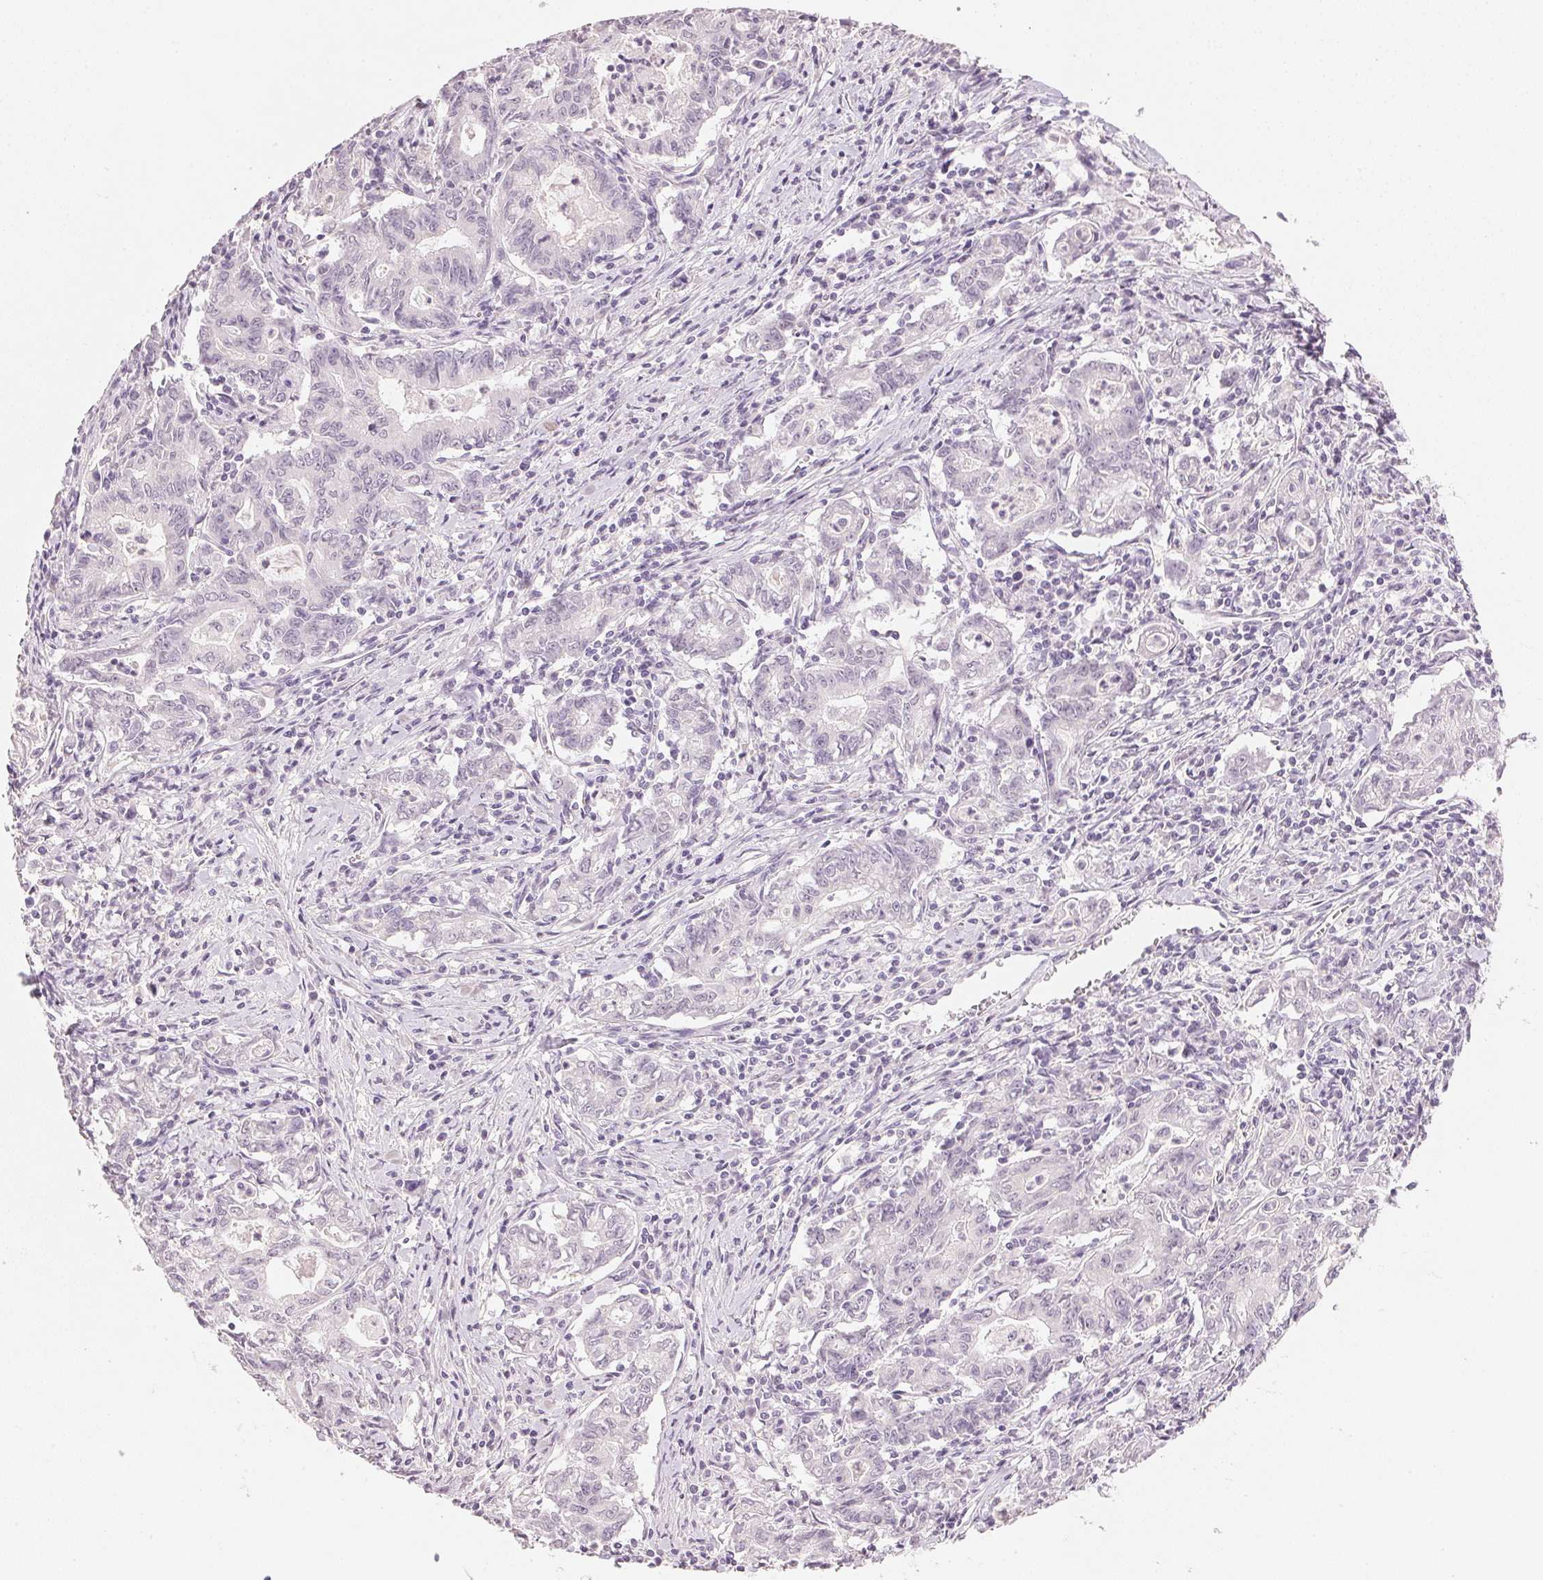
{"staining": {"intensity": "negative", "quantity": "none", "location": "none"}, "tissue": "stomach cancer", "cell_type": "Tumor cells", "image_type": "cancer", "snomed": [{"axis": "morphology", "description": "Adenocarcinoma, NOS"}, {"axis": "topography", "description": "Stomach, upper"}], "caption": "Tumor cells are negative for brown protein staining in stomach cancer.", "gene": "IGFBP1", "patient": {"sex": "female", "age": 79}}